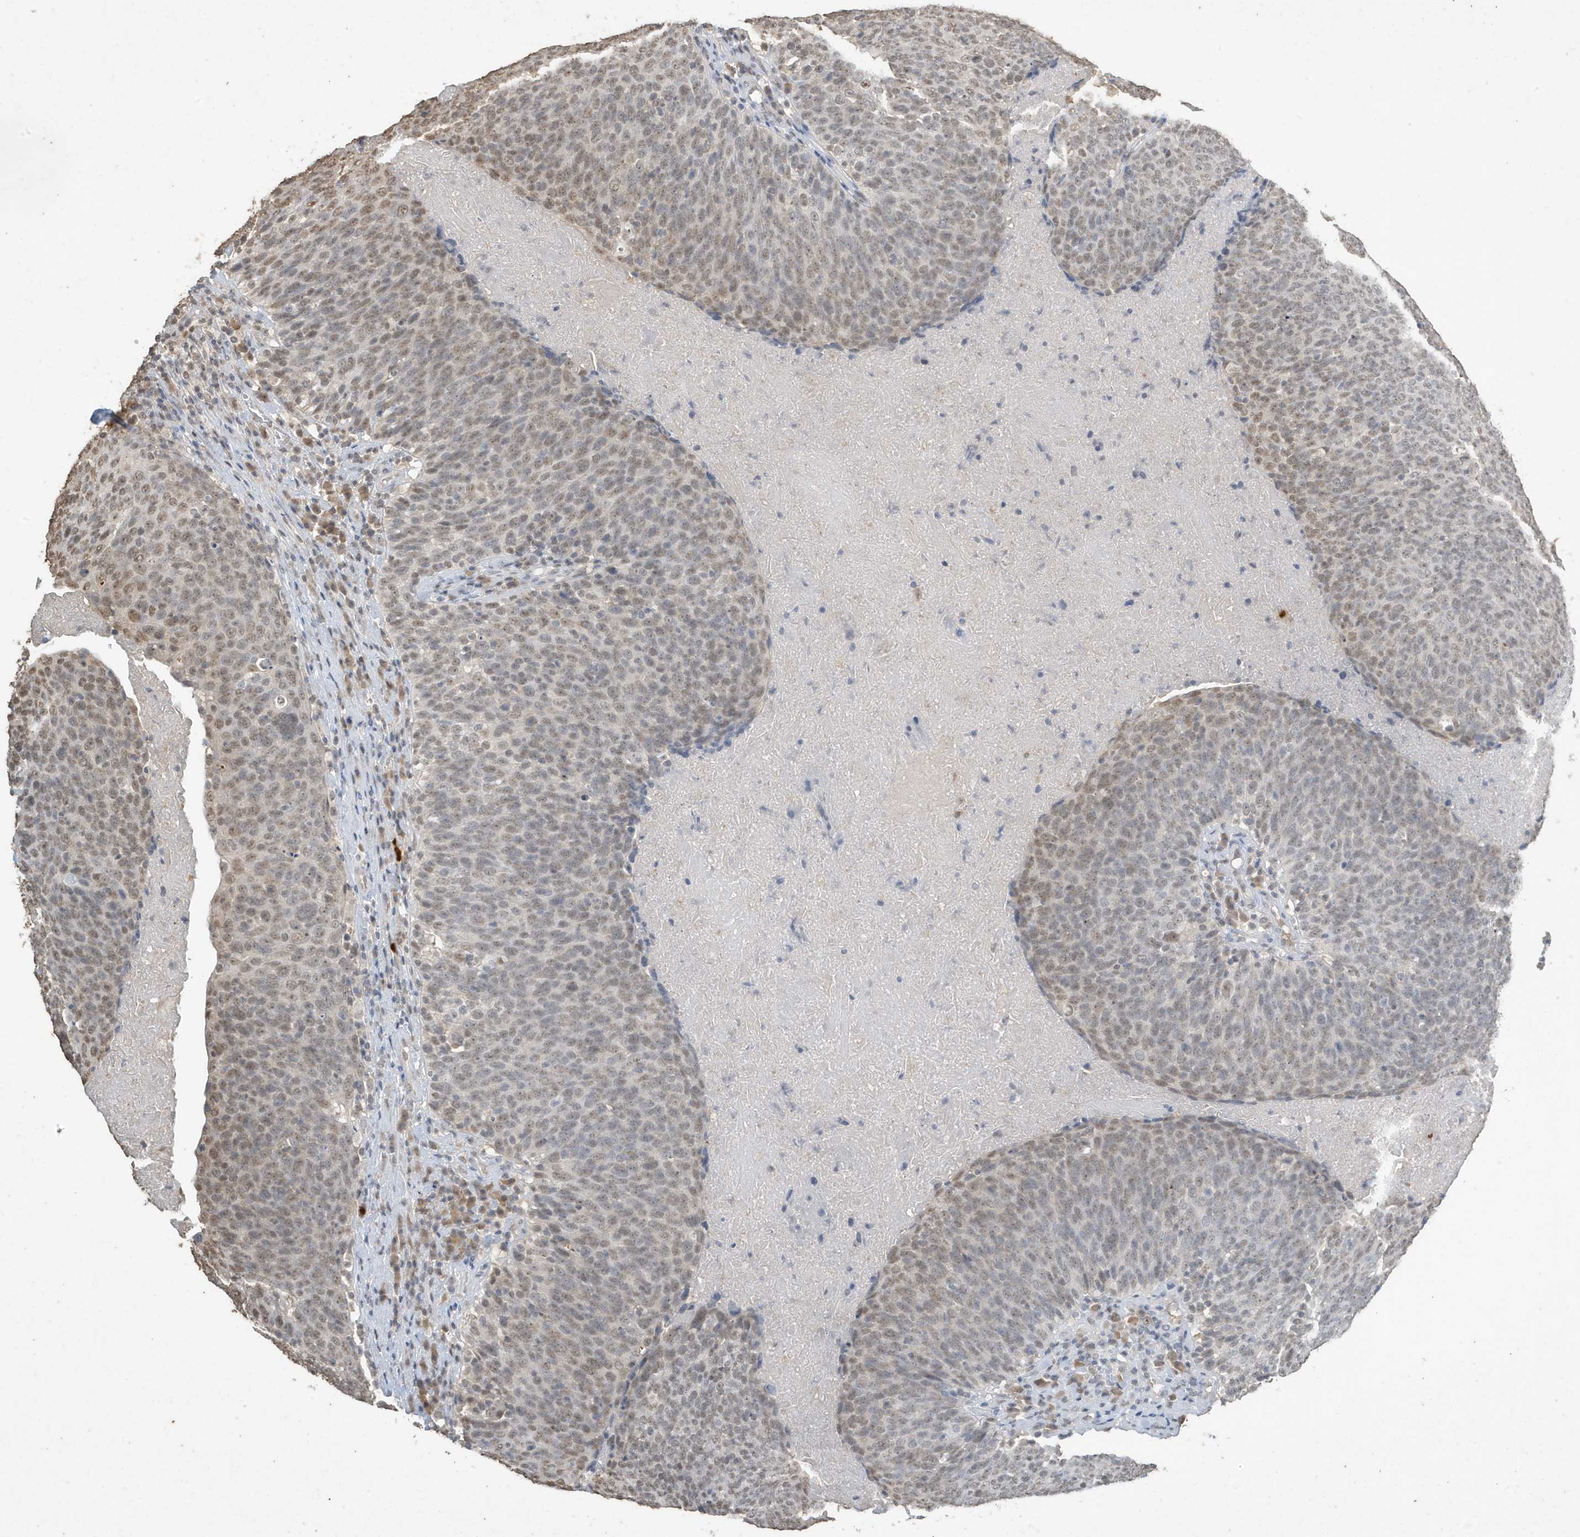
{"staining": {"intensity": "moderate", "quantity": "<25%", "location": "nuclear"}, "tissue": "head and neck cancer", "cell_type": "Tumor cells", "image_type": "cancer", "snomed": [{"axis": "morphology", "description": "Squamous cell carcinoma, NOS"}, {"axis": "morphology", "description": "Squamous cell carcinoma, metastatic, NOS"}, {"axis": "topography", "description": "Lymph node"}, {"axis": "topography", "description": "Head-Neck"}], "caption": "High-magnification brightfield microscopy of head and neck metastatic squamous cell carcinoma stained with DAB (3,3'-diaminobenzidine) (brown) and counterstained with hematoxylin (blue). tumor cells exhibit moderate nuclear staining is appreciated in approximately<25% of cells.", "gene": "DEFA1", "patient": {"sex": "male", "age": 62}}